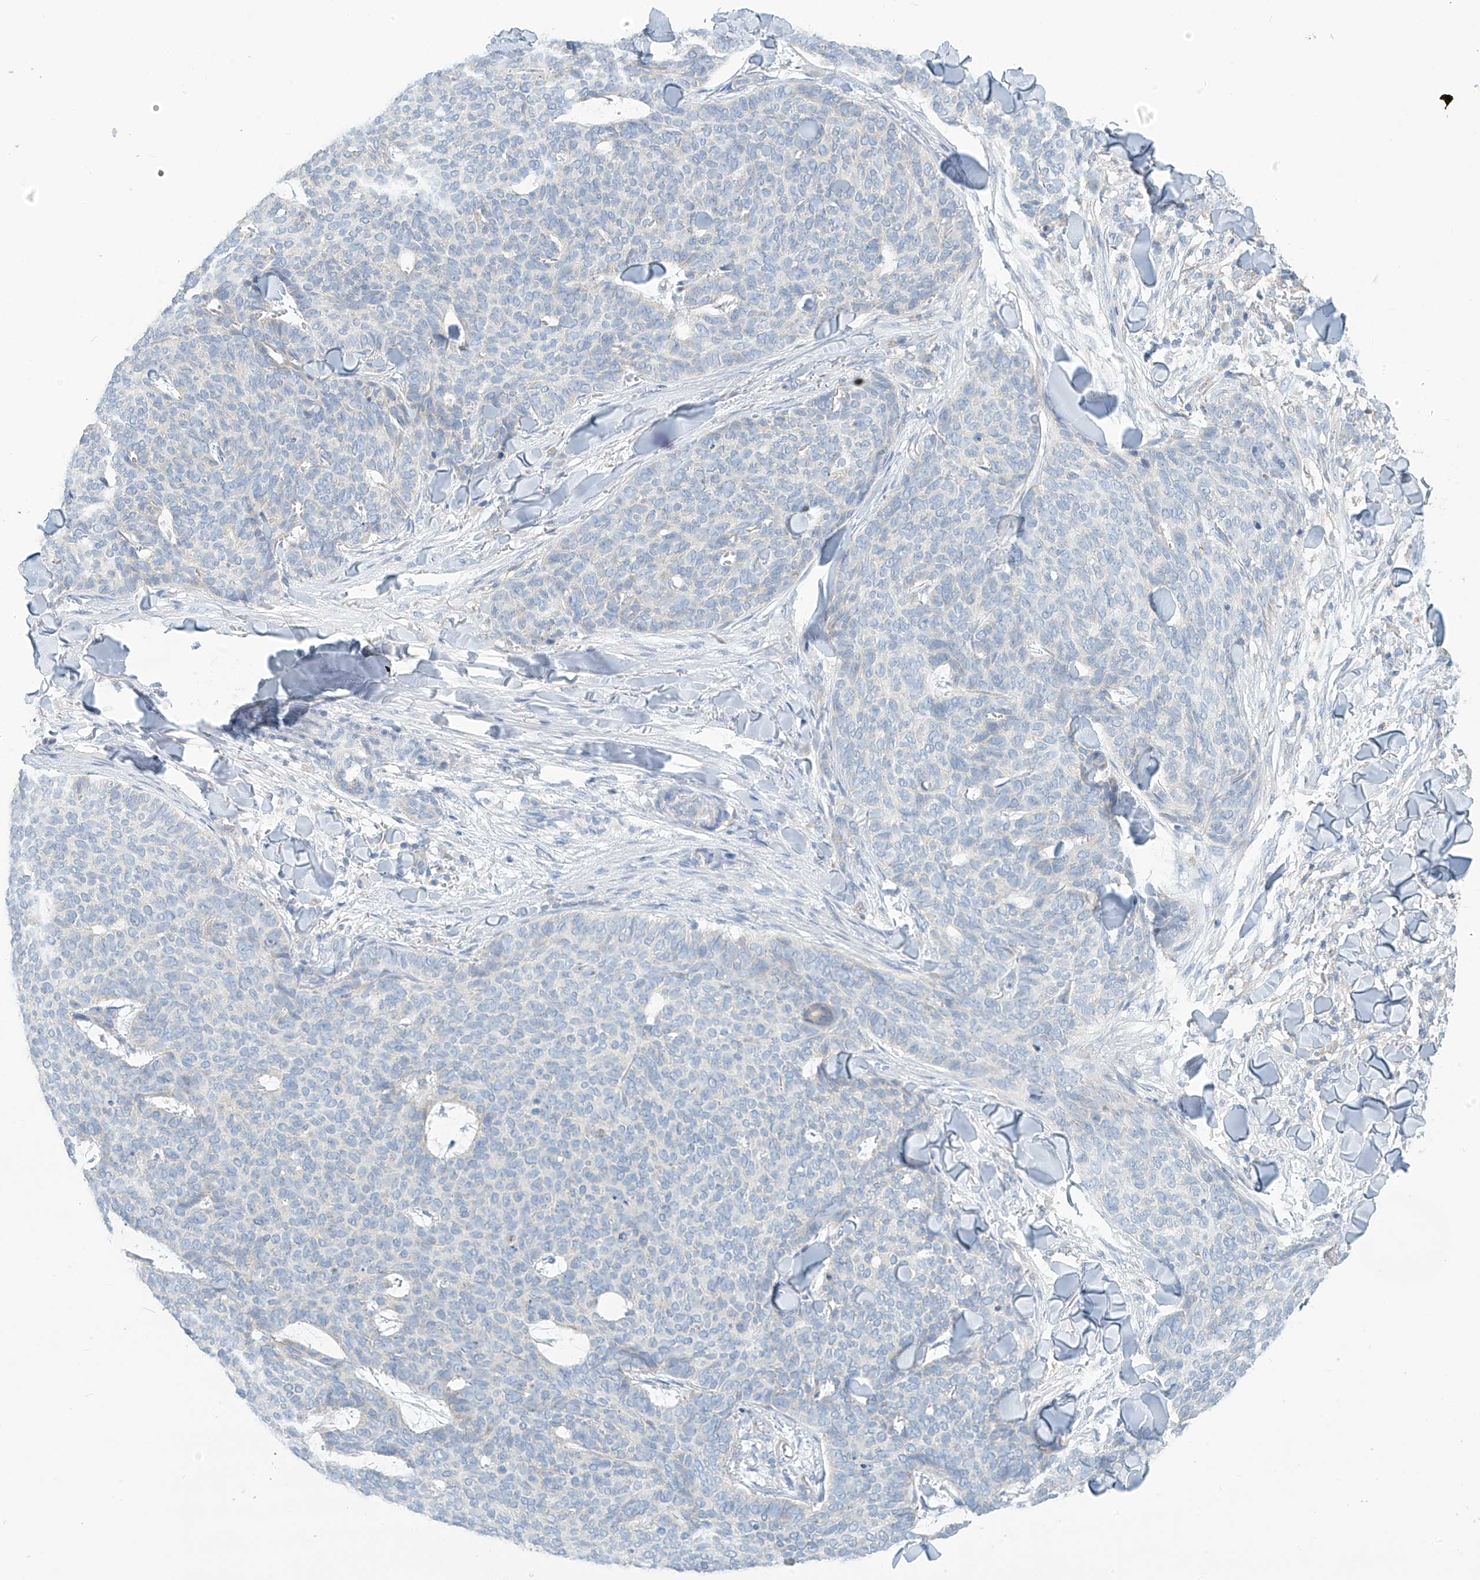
{"staining": {"intensity": "negative", "quantity": "none", "location": "none"}, "tissue": "skin cancer", "cell_type": "Tumor cells", "image_type": "cancer", "snomed": [{"axis": "morphology", "description": "Normal tissue, NOS"}, {"axis": "morphology", "description": "Basal cell carcinoma"}, {"axis": "topography", "description": "Skin"}], "caption": "Protein analysis of skin cancer exhibits no significant staining in tumor cells.", "gene": "SLC6A12", "patient": {"sex": "male", "age": 50}}